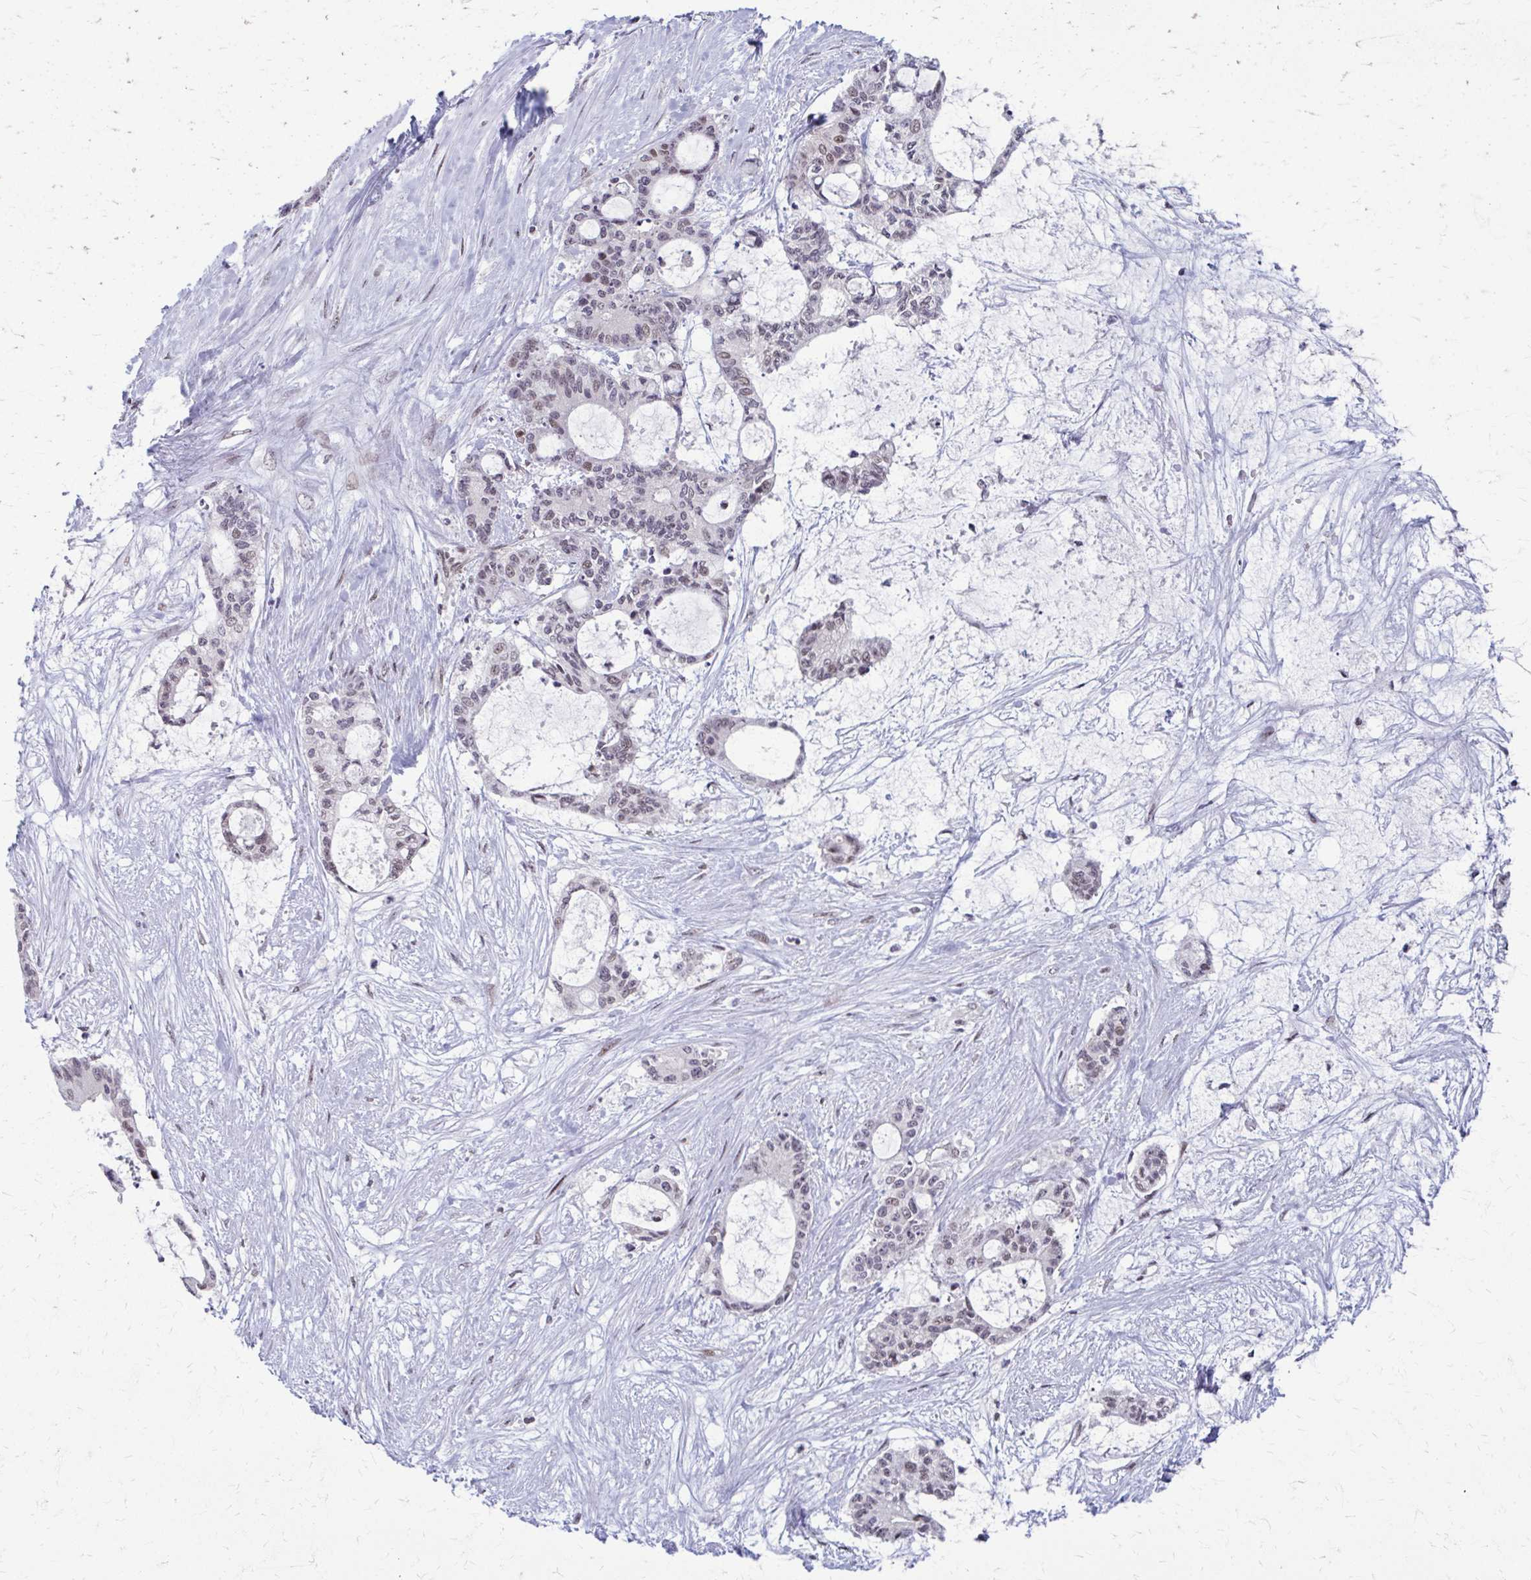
{"staining": {"intensity": "weak", "quantity": ">75%", "location": "nuclear"}, "tissue": "liver cancer", "cell_type": "Tumor cells", "image_type": "cancer", "snomed": [{"axis": "morphology", "description": "Normal tissue, NOS"}, {"axis": "morphology", "description": "Cholangiocarcinoma"}, {"axis": "topography", "description": "Liver"}, {"axis": "topography", "description": "Peripheral nerve tissue"}], "caption": "IHC staining of liver cancer (cholangiocarcinoma), which displays low levels of weak nuclear positivity in about >75% of tumor cells indicating weak nuclear protein positivity. The staining was performed using DAB (3,3'-diaminobenzidine) (brown) for protein detection and nuclei were counterstained in hematoxylin (blue).", "gene": "SETBP1", "patient": {"sex": "female", "age": 73}}